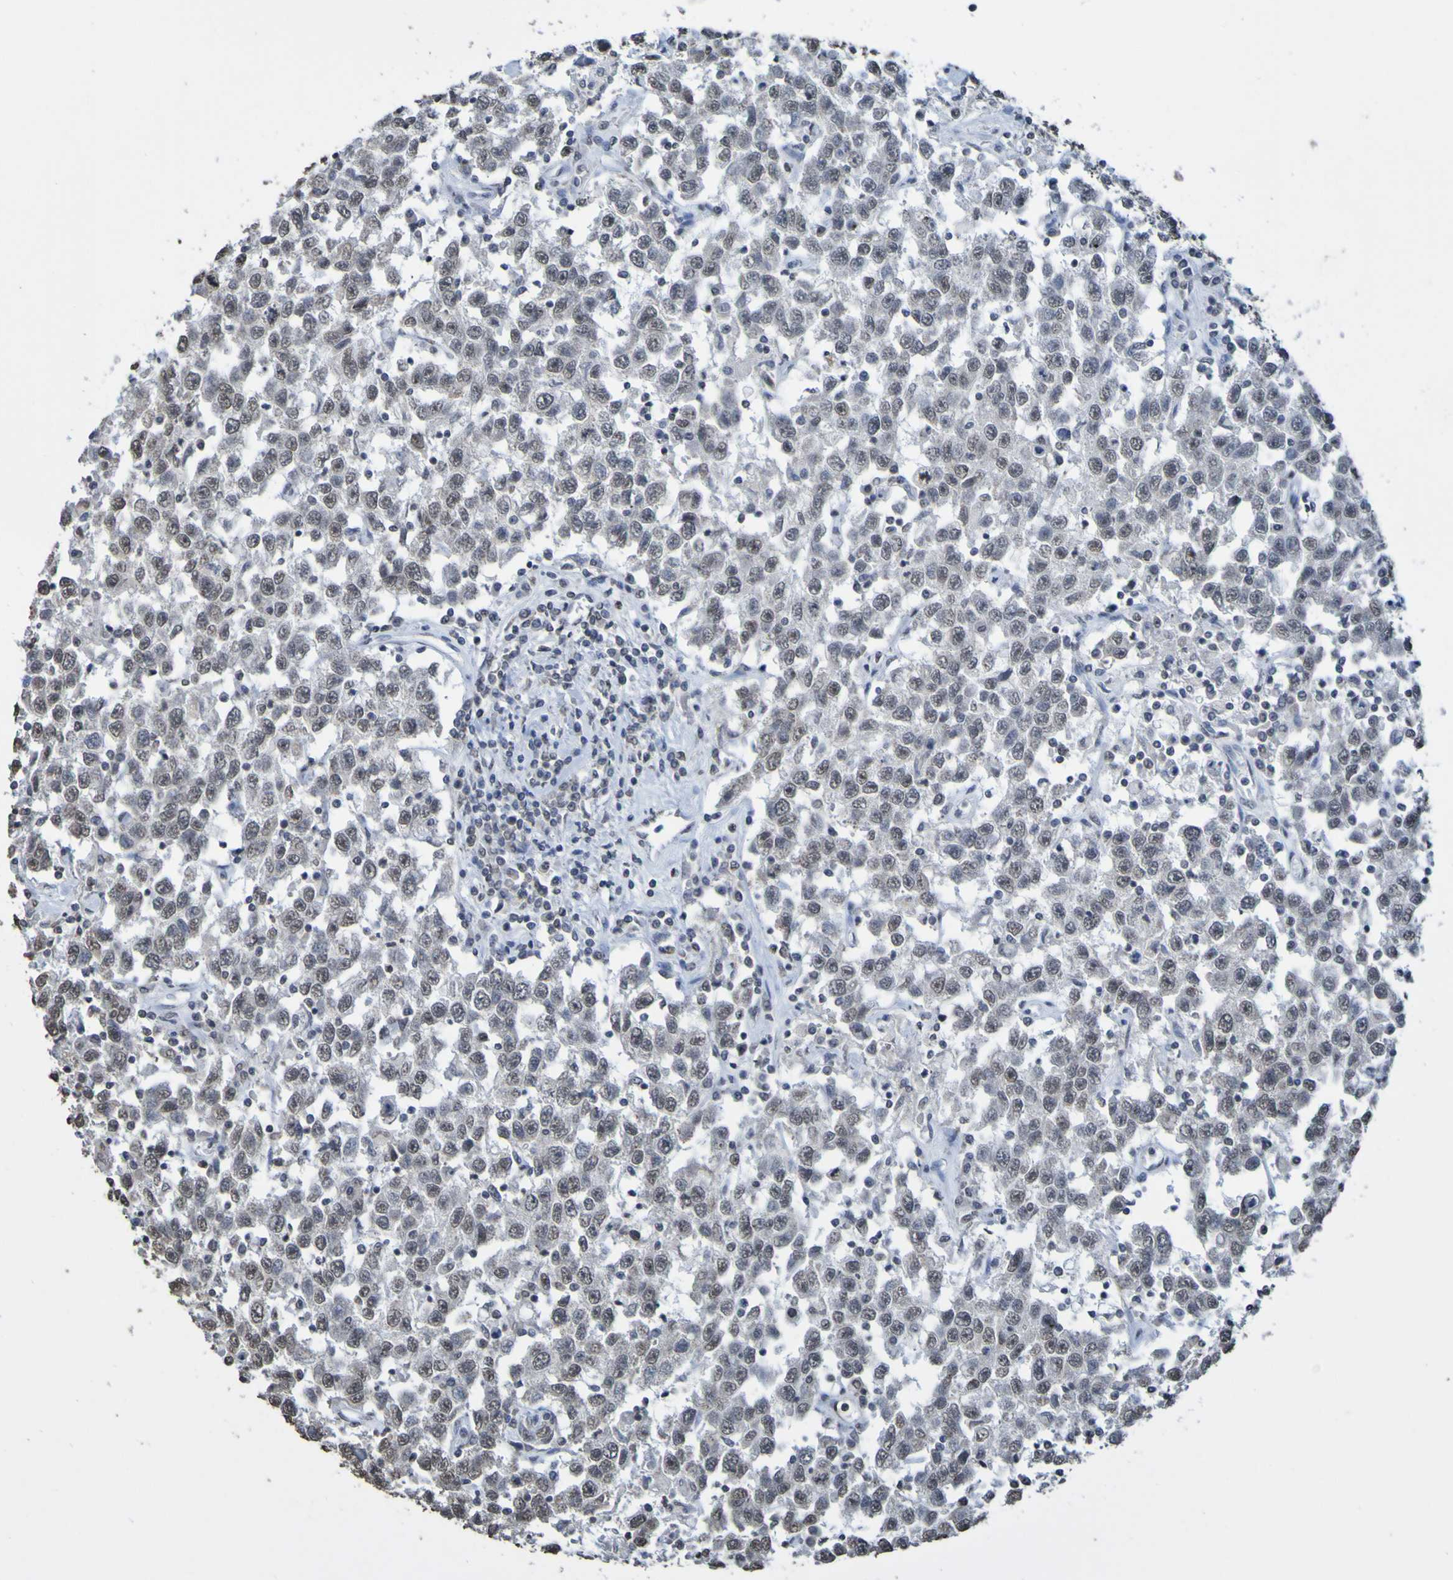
{"staining": {"intensity": "negative", "quantity": "none", "location": "none"}, "tissue": "testis cancer", "cell_type": "Tumor cells", "image_type": "cancer", "snomed": [{"axis": "morphology", "description": "Seminoma, NOS"}, {"axis": "topography", "description": "Testis"}], "caption": "Protein analysis of seminoma (testis) reveals no significant expression in tumor cells. (Brightfield microscopy of DAB immunohistochemistry at high magnification).", "gene": "ALKBH2", "patient": {"sex": "male", "age": 41}}